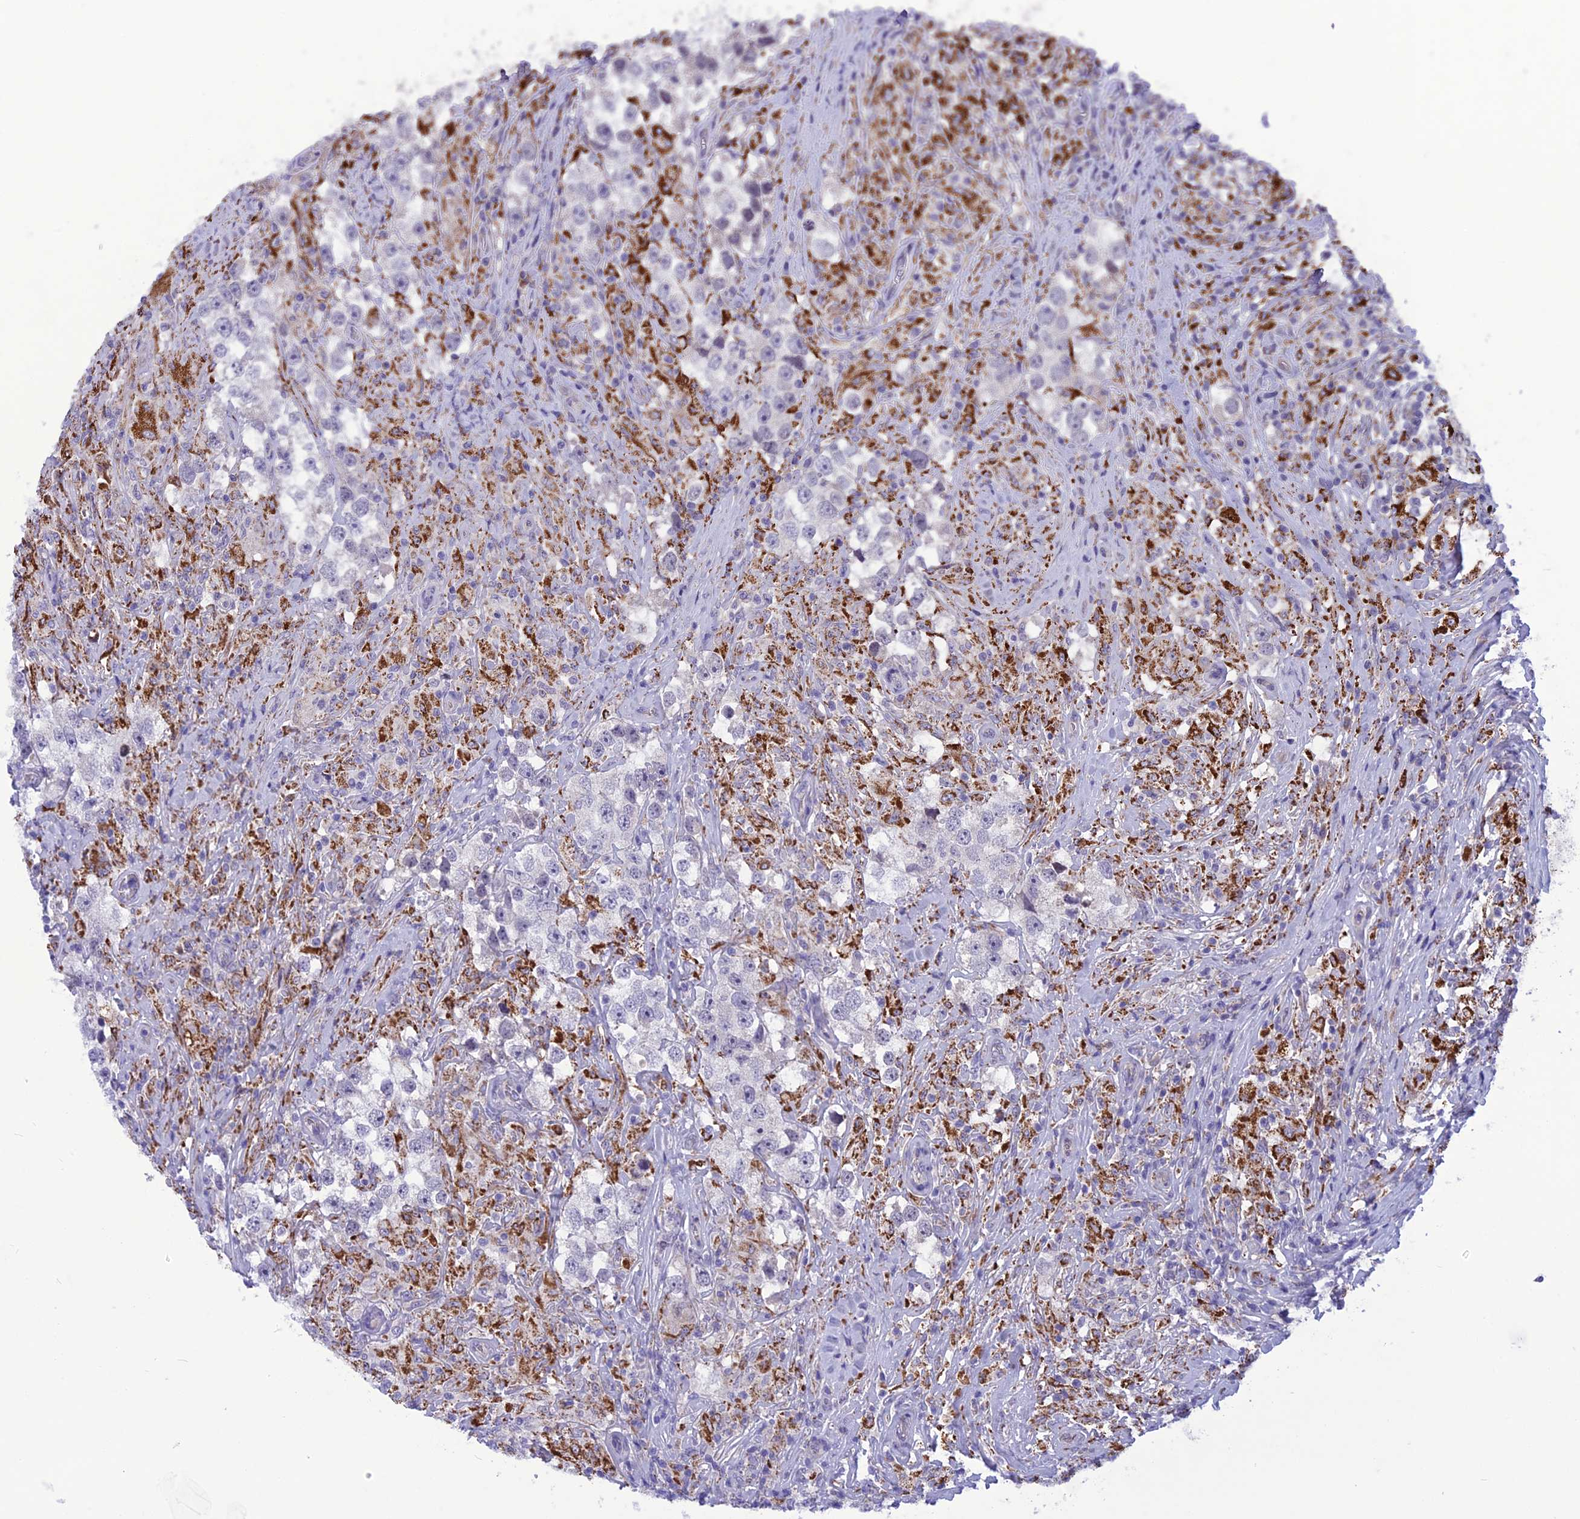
{"staining": {"intensity": "negative", "quantity": "none", "location": "none"}, "tissue": "testis cancer", "cell_type": "Tumor cells", "image_type": "cancer", "snomed": [{"axis": "morphology", "description": "Seminoma, NOS"}, {"axis": "topography", "description": "Testis"}], "caption": "A histopathology image of human testis seminoma is negative for staining in tumor cells.", "gene": "PSMF1", "patient": {"sex": "male", "age": 46}}